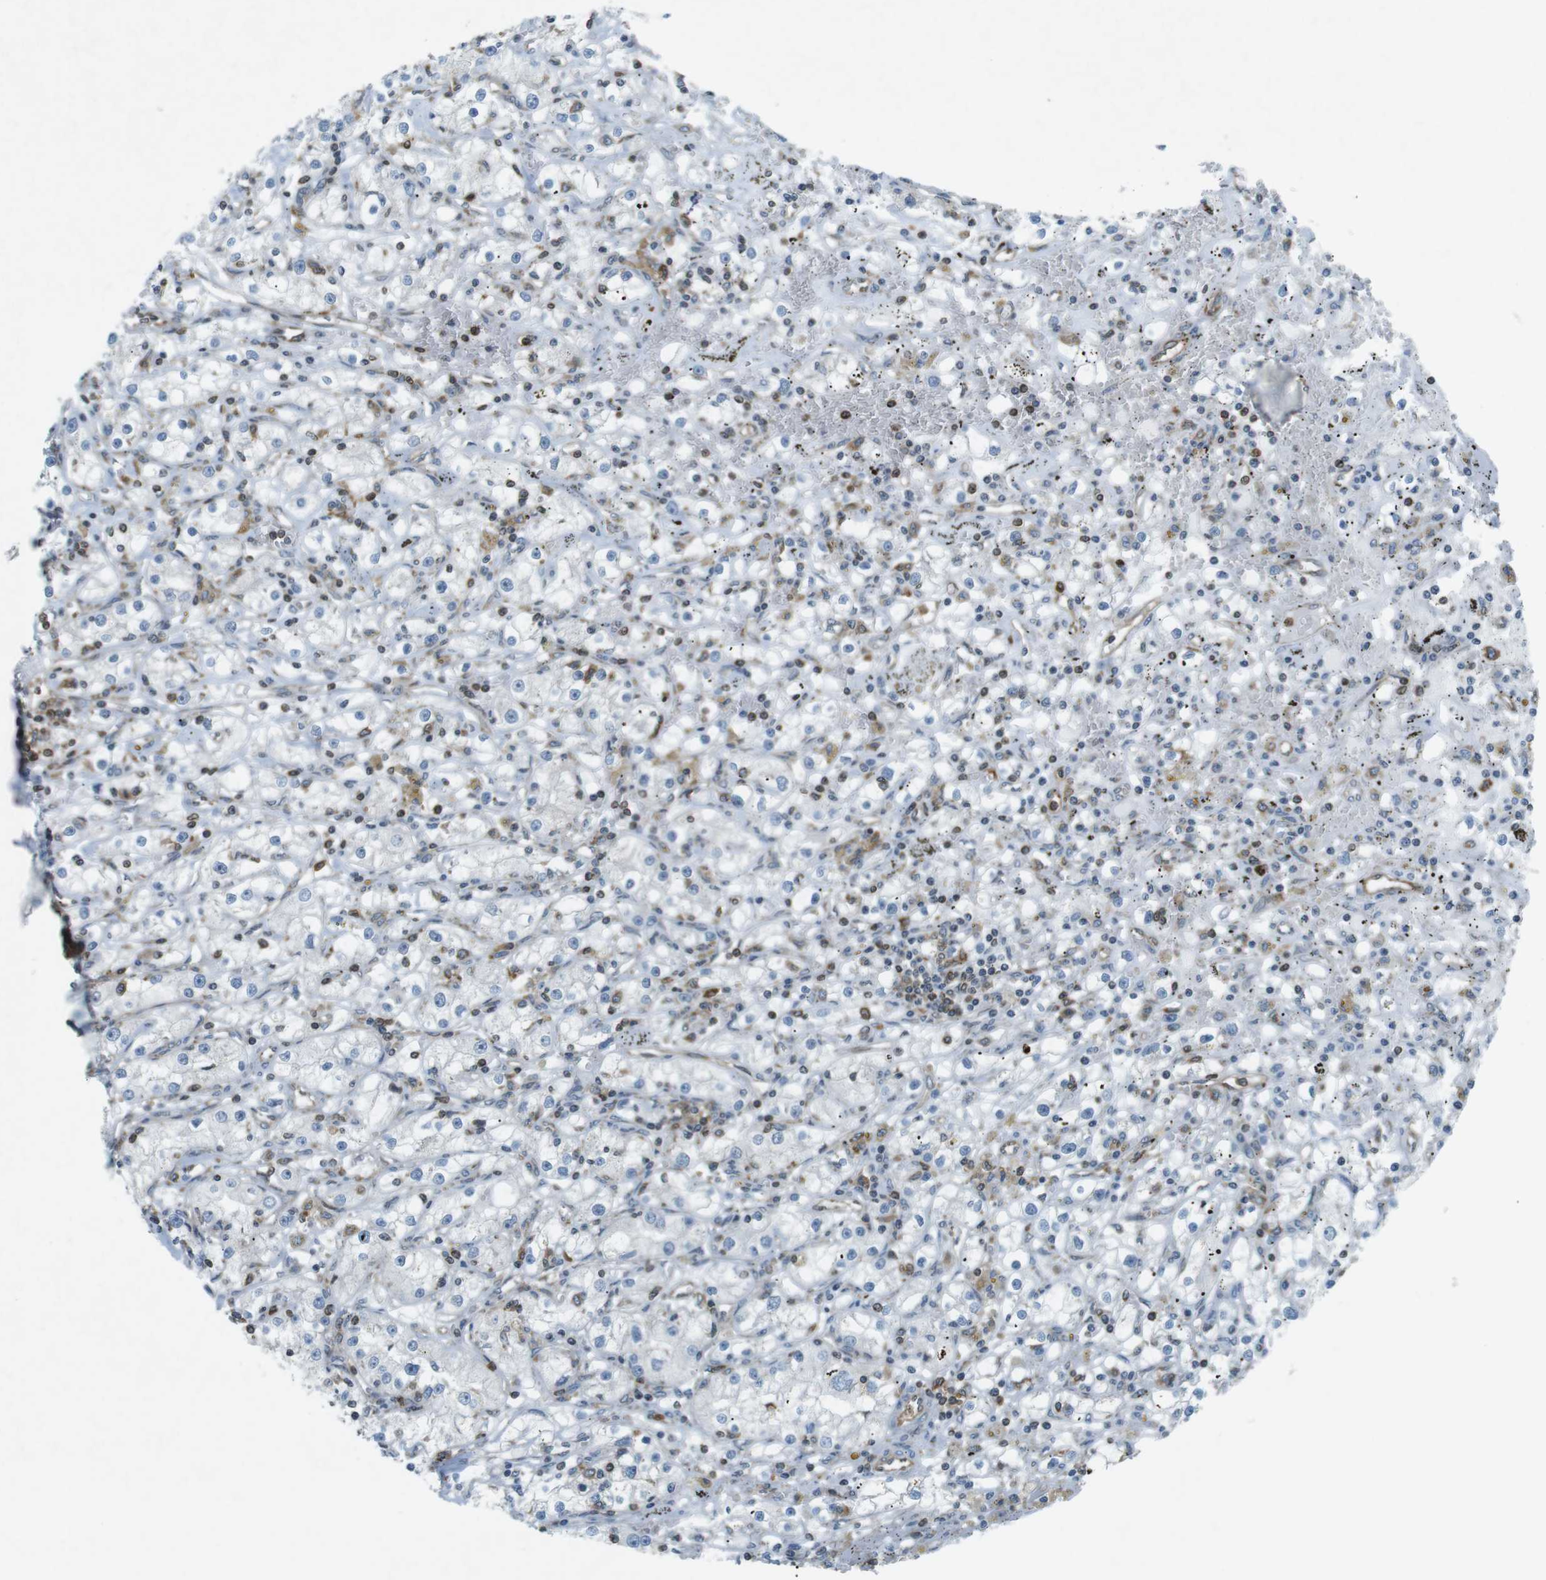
{"staining": {"intensity": "negative", "quantity": "none", "location": "none"}, "tissue": "renal cancer", "cell_type": "Tumor cells", "image_type": "cancer", "snomed": [{"axis": "morphology", "description": "Adenocarcinoma, NOS"}, {"axis": "topography", "description": "Kidney"}], "caption": "Tumor cells show no significant protein expression in adenocarcinoma (renal).", "gene": "FLII", "patient": {"sex": "male", "age": 56}}